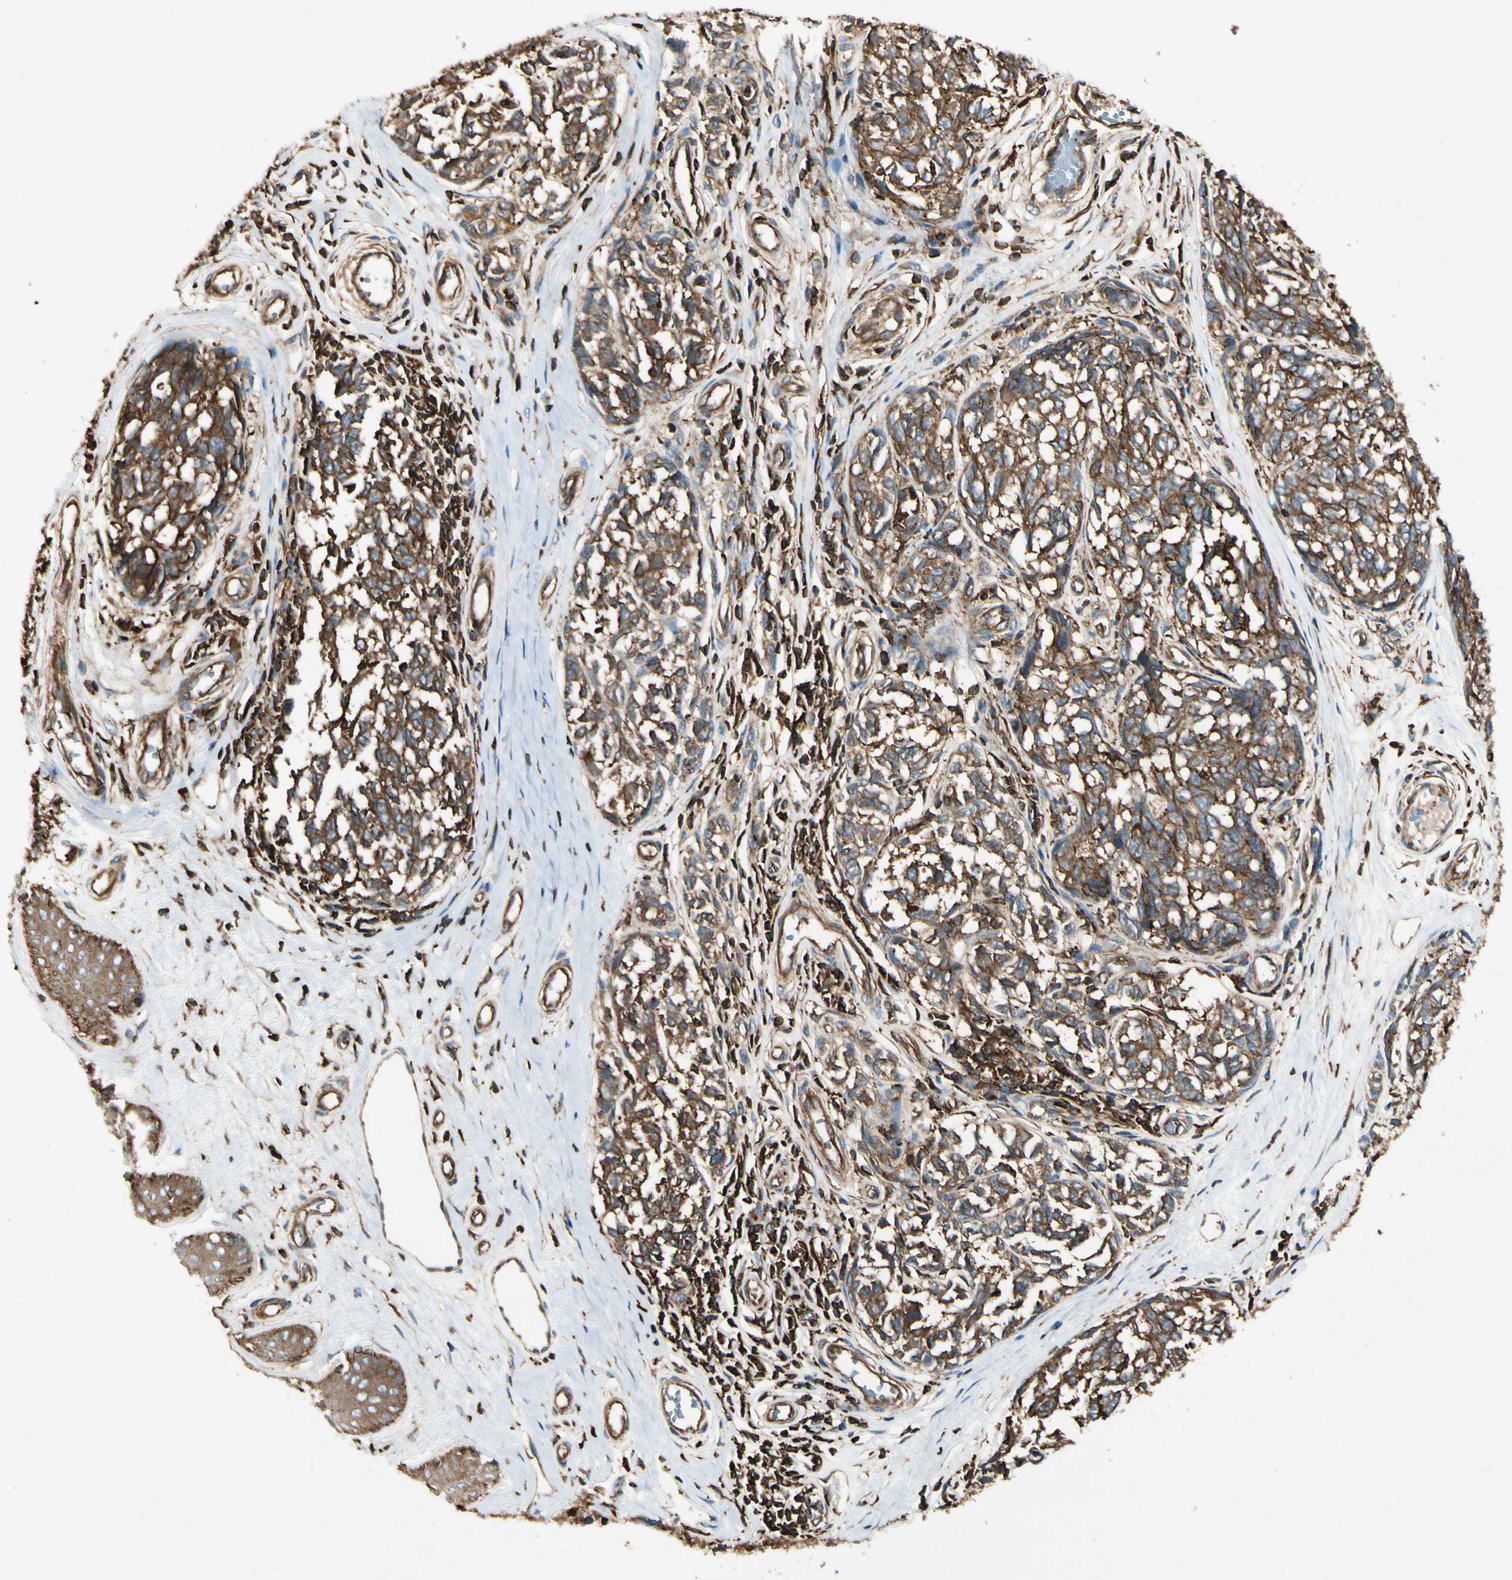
{"staining": {"intensity": "strong", "quantity": ">75%", "location": "cytoplasmic/membranous"}, "tissue": "melanoma", "cell_type": "Tumor cells", "image_type": "cancer", "snomed": [{"axis": "morphology", "description": "Malignant melanoma, NOS"}, {"axis": "topography", "description": "Skin"}], "caption": "Tumor cells display high levels of strong cytoplasmic/membranous expression in approximately >75% of cells in human melanoma. (Brightfield microscopy of DAB IHC at high magnification).", "gene": "ARPC2", "patient": {"sex": "female", "age": 64}}